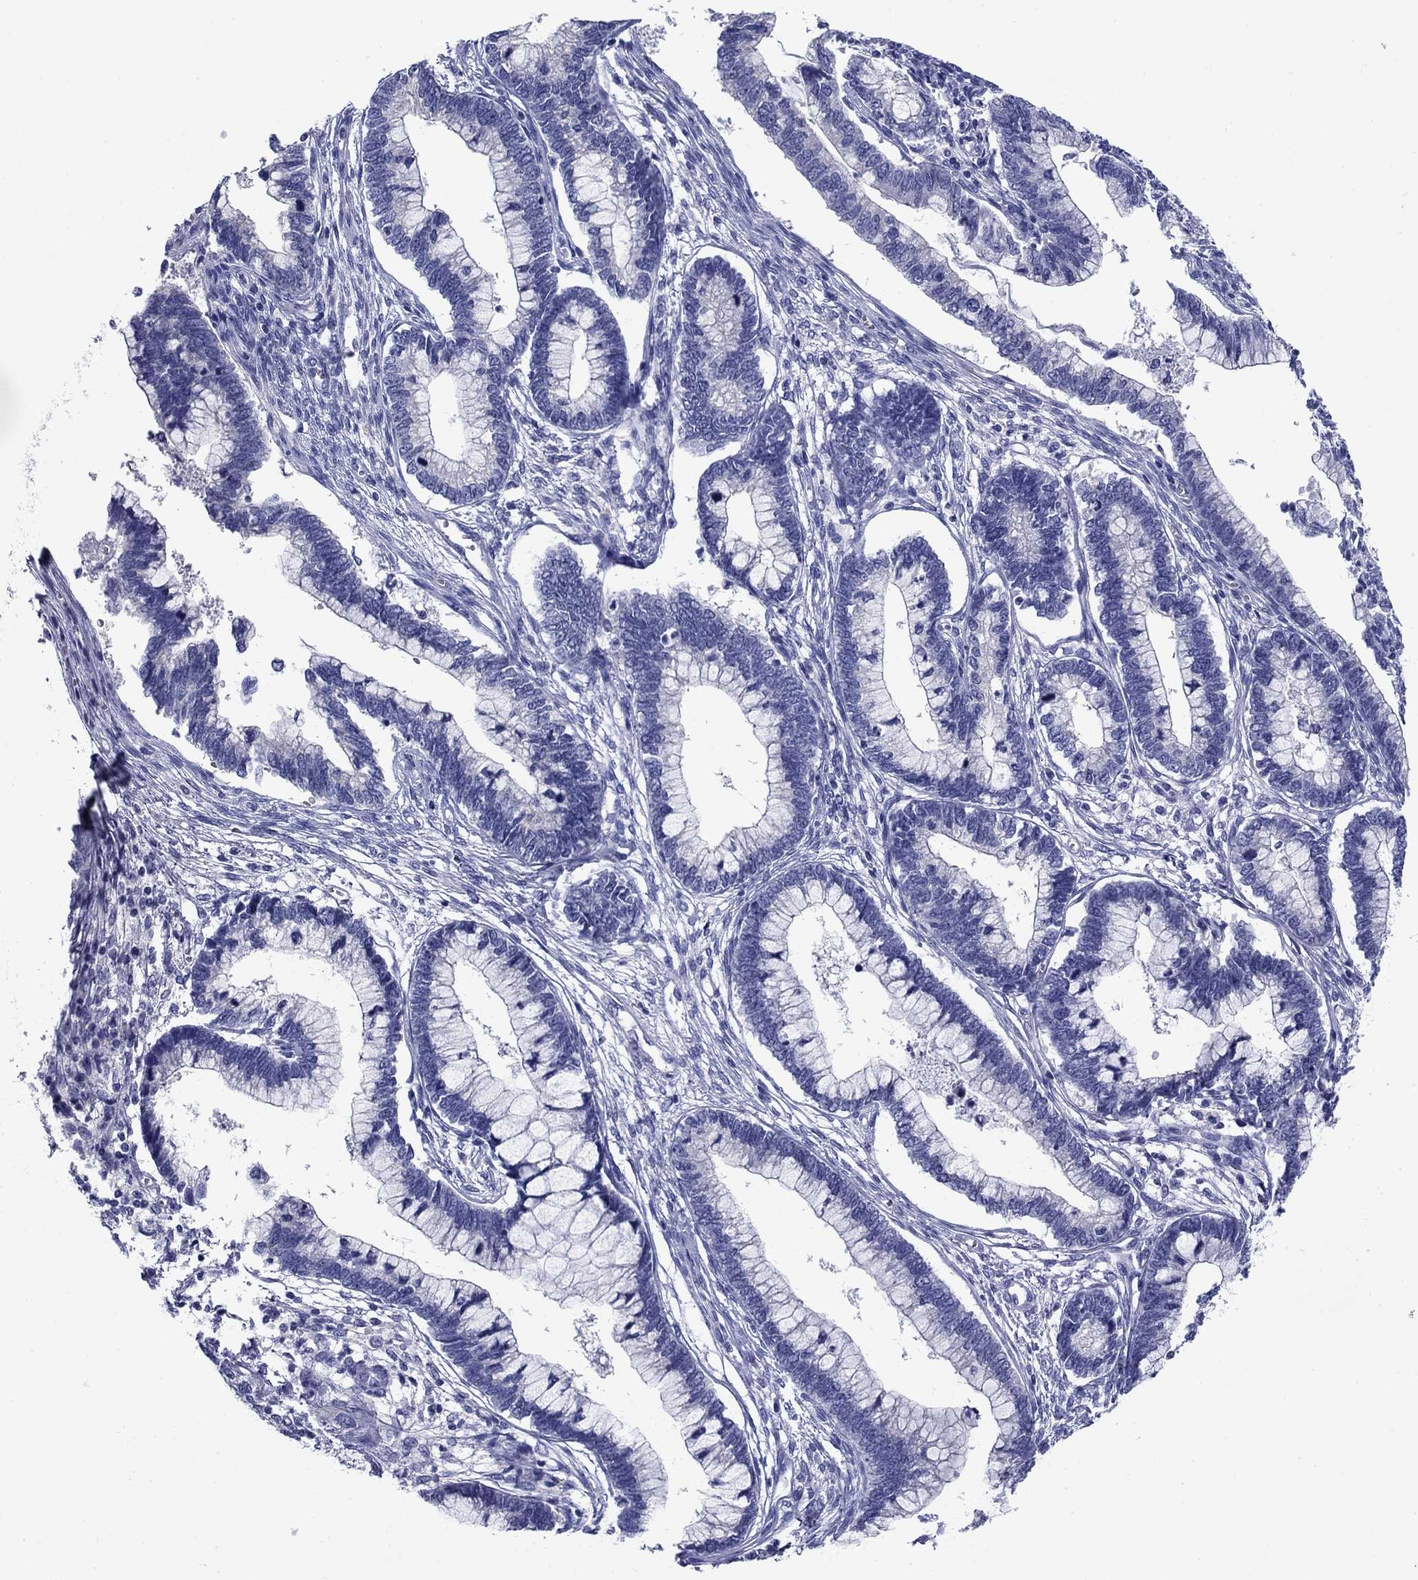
{"staining": {"intensity": "negative", "quantity": "none", "location": "none"}, "tissue": "cervical cancer", "cell_type": "Tumor cells", "image_type": "cancer", "snomed": [{"axis": "morphology", "description": "Adenocarcinoma, NOS"}, {"axis": "topography", "description": "Cervix"}], "caption": "There is no significant positivity in tumor cells of cervical adenocarcinoma. The staining was performed using DAB to visualize the protein expression in brown, while the nuclei were stained in blue with hematoxylin (Magnification: 20x).", "gene": "PRKCG", "patient": {"sex": "female", "age": 44}}